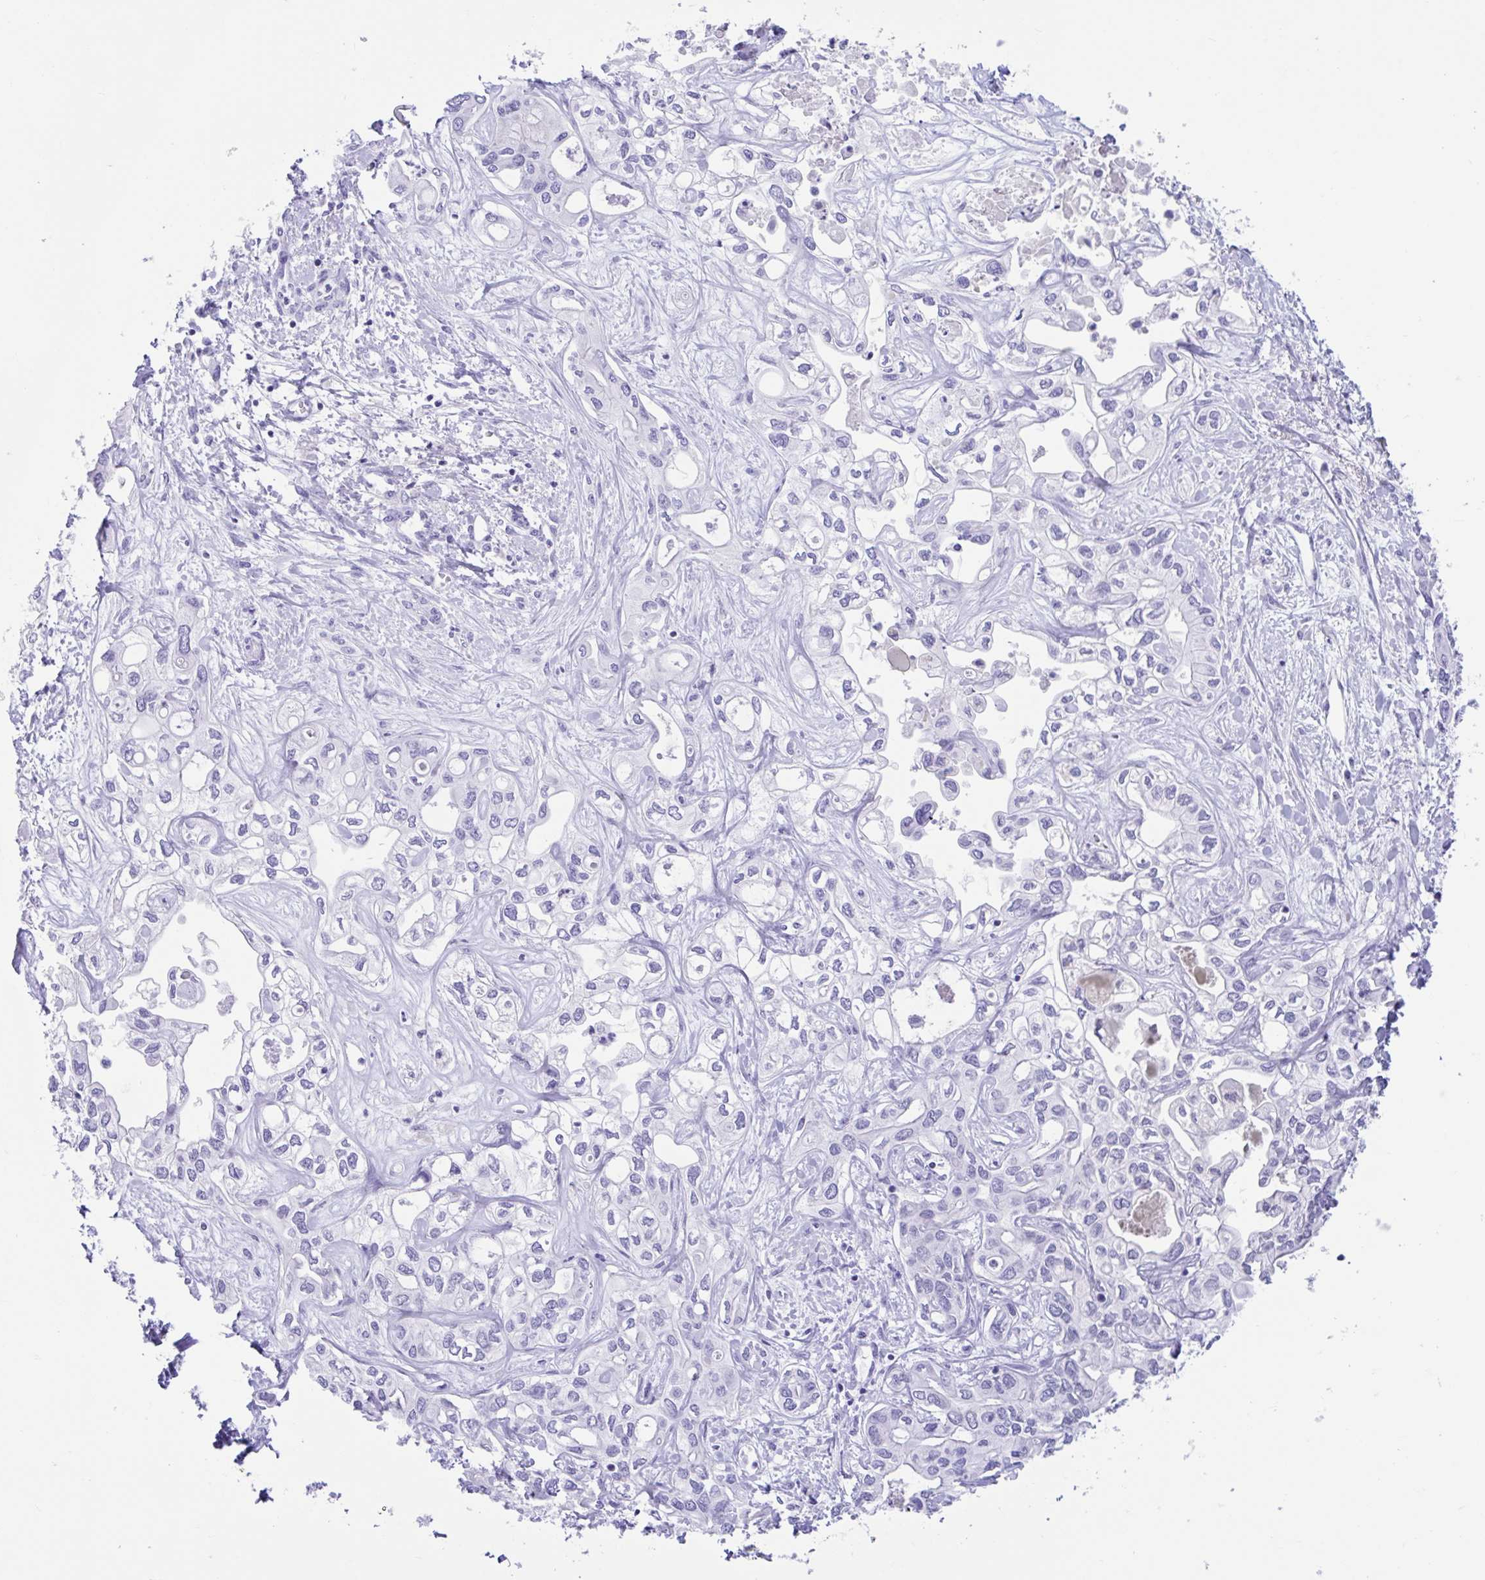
{"staining": {"intensity": "negative", "quantity": "none", "location": "none"}, "tissue": "liver cancer", "cell_type": "Tumor cells", "image_type": "cancer", "snomed": [{"axis": "morphology", "description": "Cholangiocarcinoma"}, {"axis": "topography", "description": "Liver"}], "caption": "Micrograph shows no protein staining in tumor cells of liver cancer tissue. (Stains: DAB immunohistochemistry with hematoxylin counter stain, Microscopy: brightfield microscopy at high magnification).", "gene": "TMEM35A", "patient": {"sex": "female", "age": 64}}